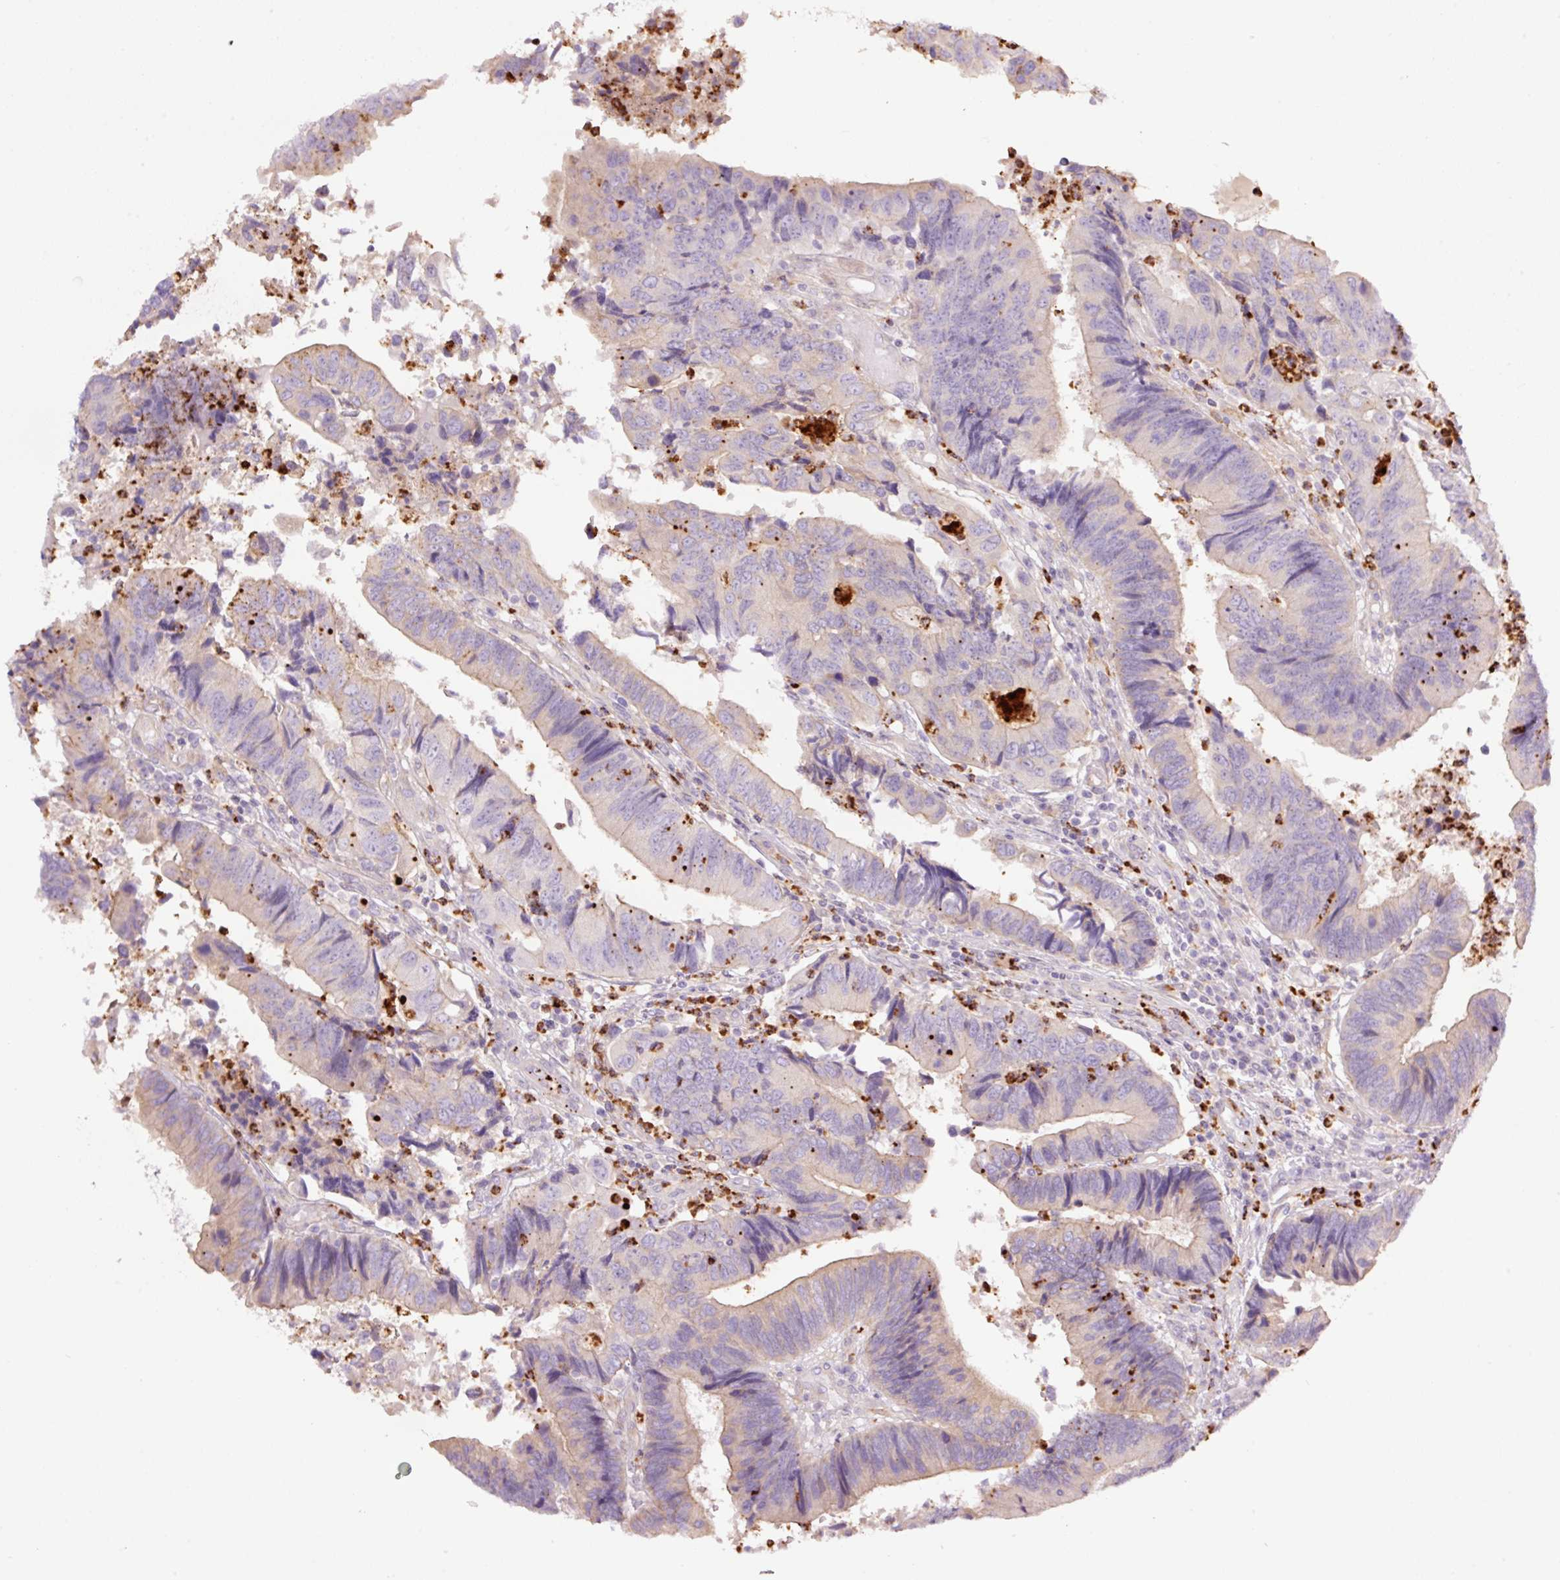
{"staining": {"intensity": "weak", "quantity": "<25%", "location": "cytoplasmic/membranous"}, "tissue": "colorectal cancer", "cell_type": "Tumor cells", "image_type": "cancer", "snomed": [{"axis": "morphology", "description": "Adenocarcinoma, NOS"}, {"axis": "topography", "description": "Colon"}], "caption": "An immunohistochemistry (IHC) micrograph of colorectal adenocarcinoma is shown. There is no staining in tumor cells of colorectal adenocarcinoma.", "gene": "SH2D6", "patient": {"sex": "female", "age": 67}}